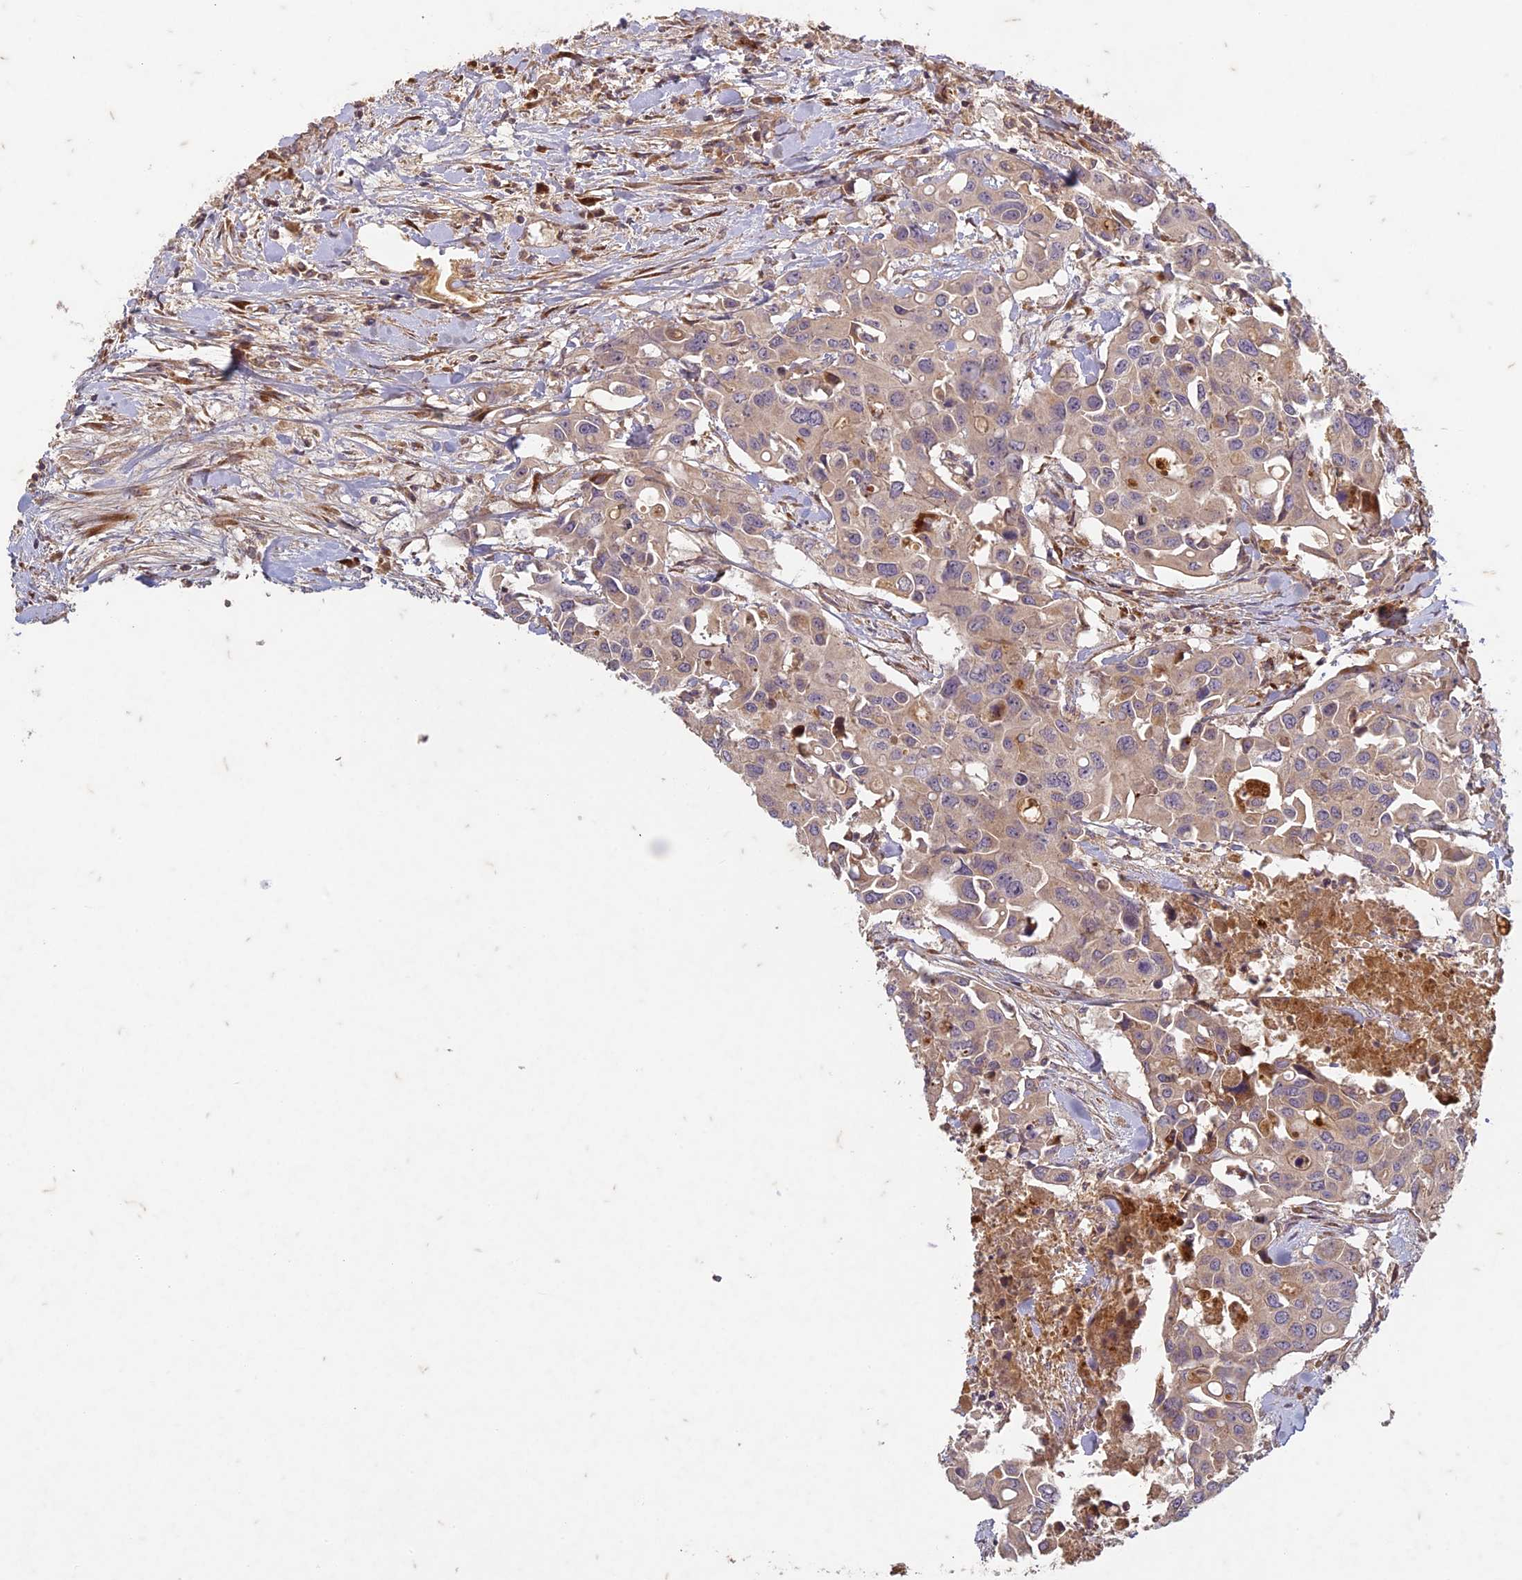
{"staining": {"intensity": "weak", "quantity": ">75%", "location": "cytoplasmic/membranous"}, "tissue": "colorectal cancer", "cell_type": "Tumor cells", "image_type": "cancer", "snomed": [{"axis": "morphology", "description": "Adenocarcinoma, NOS"}, {"axis": "topography", "description": "Colon"}], "caption": "Adenocarcinoma (colorectal) stained with immunohistochemistry (IHC) displays weak cytoplasmic/membranous staining in approximately >75% of tumor cells.", "gene": "TCF25", "patient": {"sex": "male", "age": 77}}